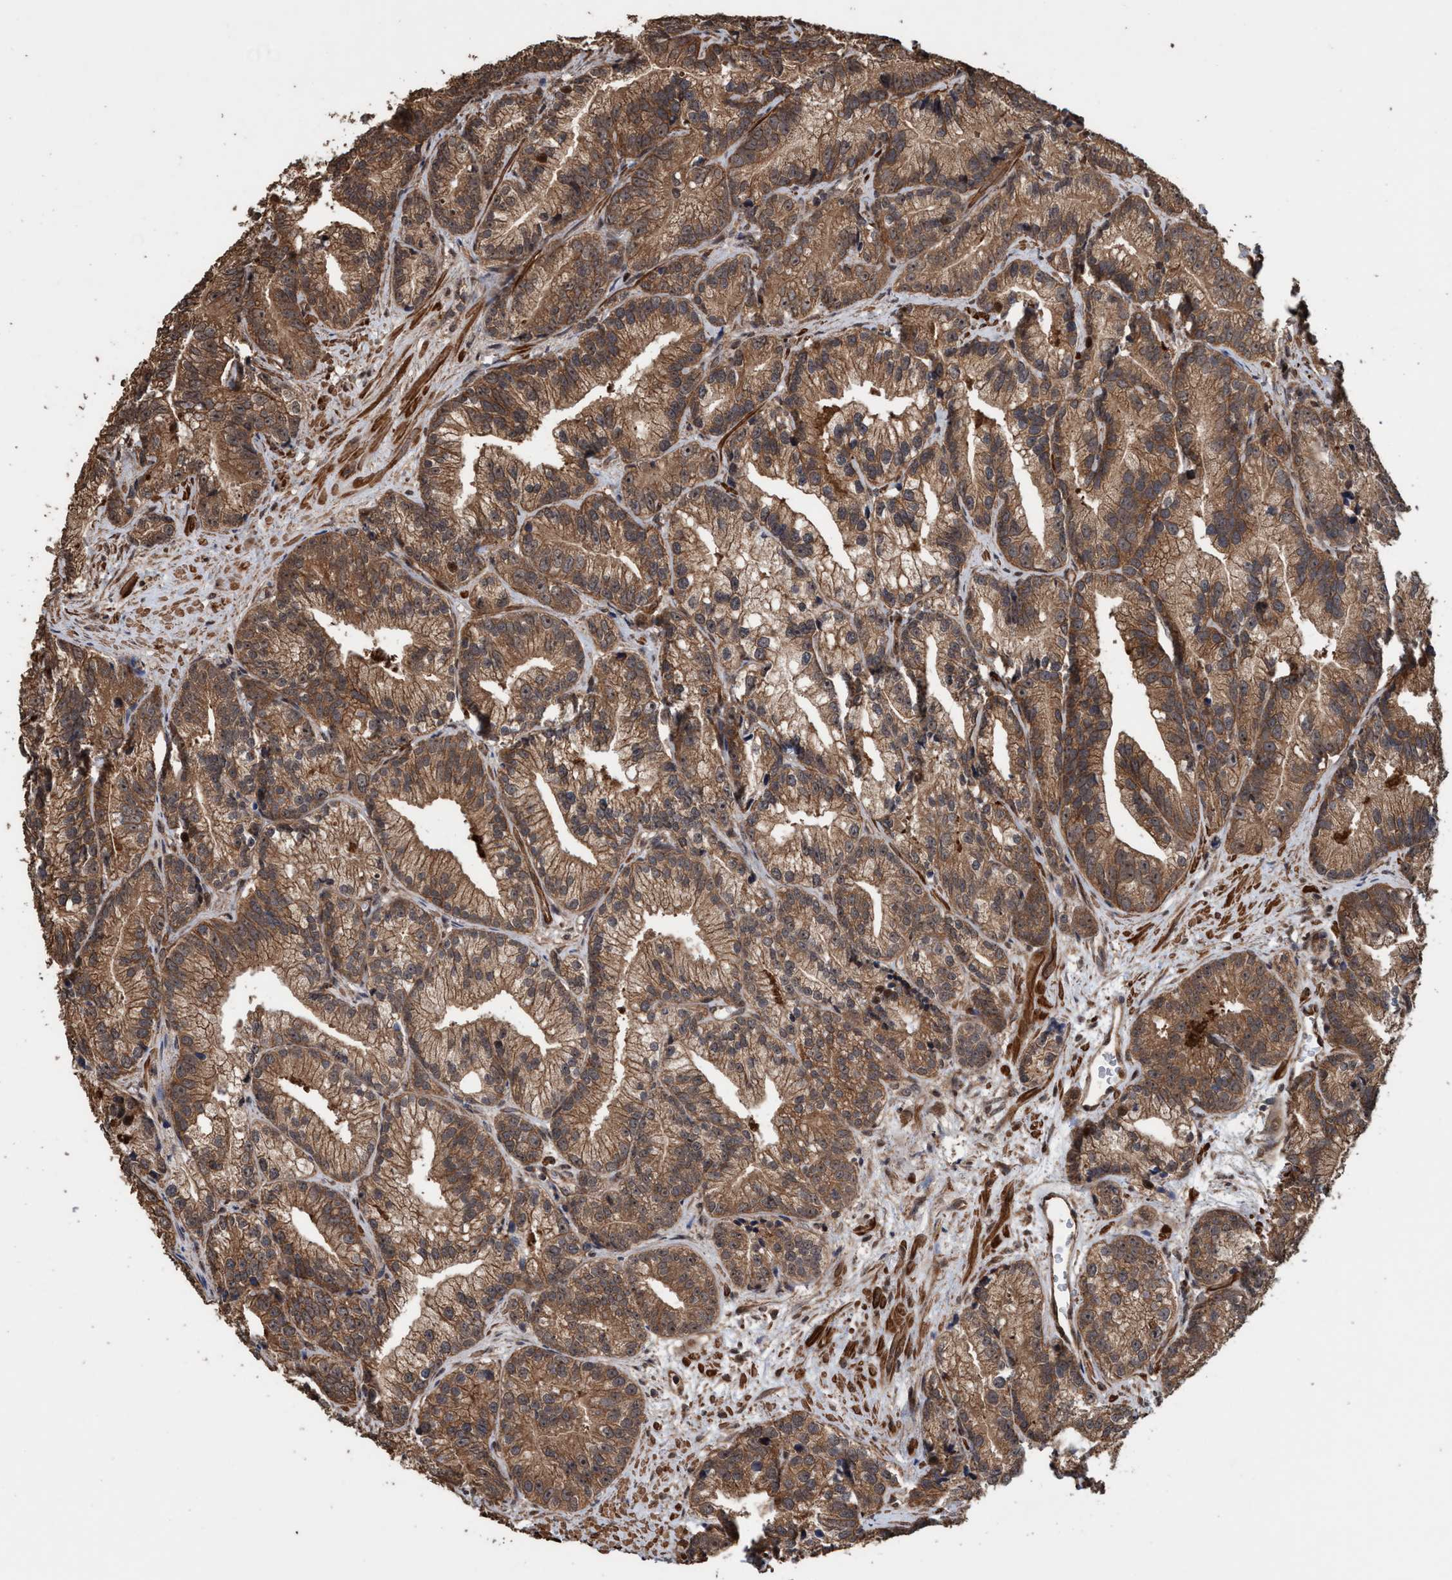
{"staining": {"intensity": "moderate", "quantity": ">75%", "location": "cytoplasmic/membranous,nuclear"}, "tissue": "prostate cancer", "cell_type": "Tumor cells", "image_type": "cancer", "snomed": [{"axis": "morphology", "description": "Adenocarcinoma, Low grade"}, {"axis": "topography", "description": "Prostate"}], "caption": "Immunohistochemistry (IHC) image of neoplastic tissue: prostate adenocarcinoma (low-grade) stained using immunohistochemistry reveals medium levels of moderate protein expression localized specifically in the cytoplasmic/membranous and nuclear of tumor cells, appearing as a cytoplasmic/membranous and nuclear brown color.", "gene": "TRPC7", "patient": {"sex": "male", "age": 89}}